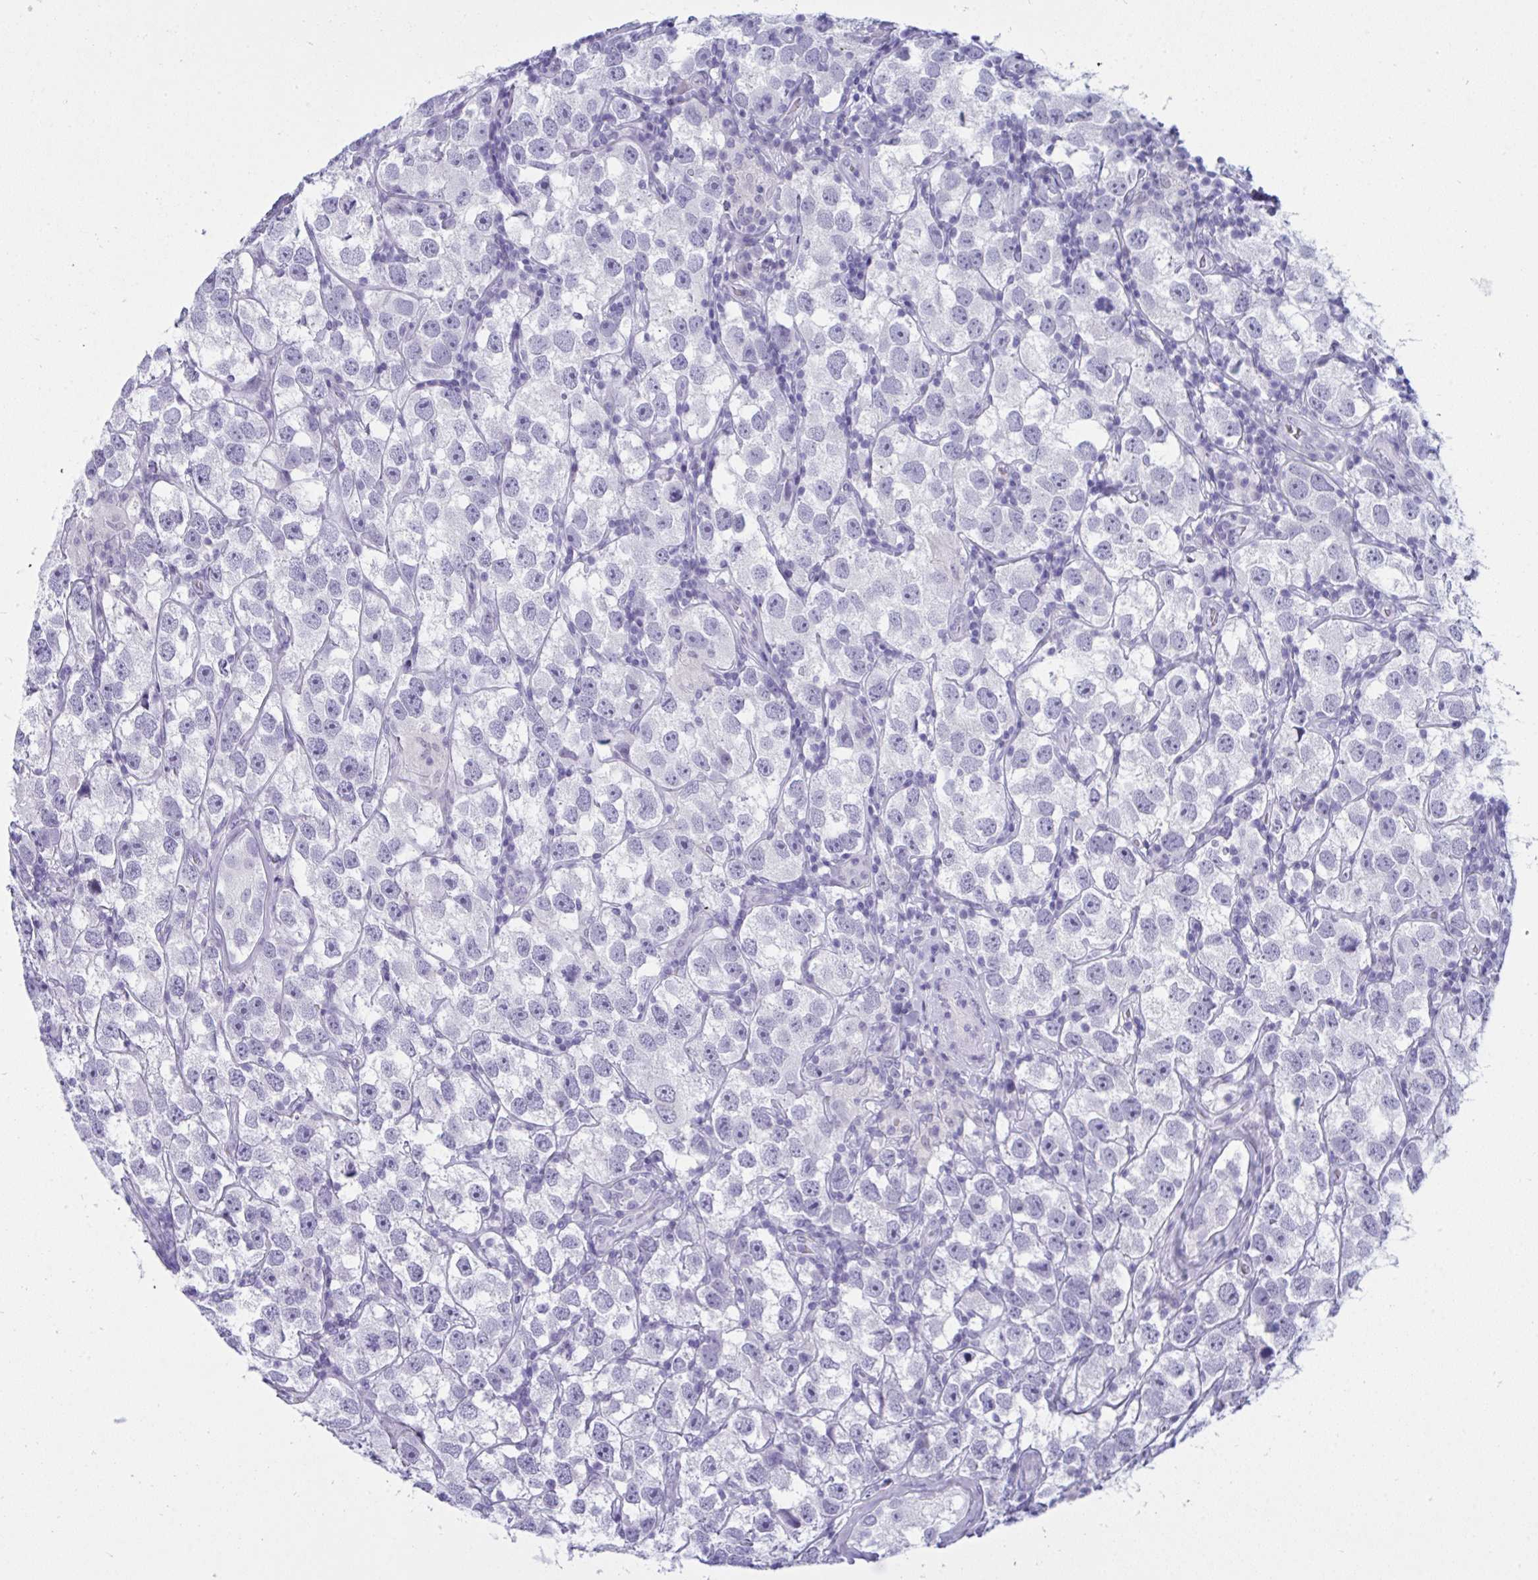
{"staining": {"intensity": "negative", "quantity": "none", "location": "none"}, "tissue": "testis cancer", "cell_type": "Tumor cells", "image_type": "cancer", "snomed": [{"axis": "morphology", "description": "Seminoma, NOS"}, {"axis": "topography", "description": "Testis"}], "caption": "IHC photomicrograph of human testis cancer (seminoma) stained for a protein (brown), which displays no expression in tumor cells.", "gene": "PRDM9", "patient": {"sex": "male", "age": 26}}